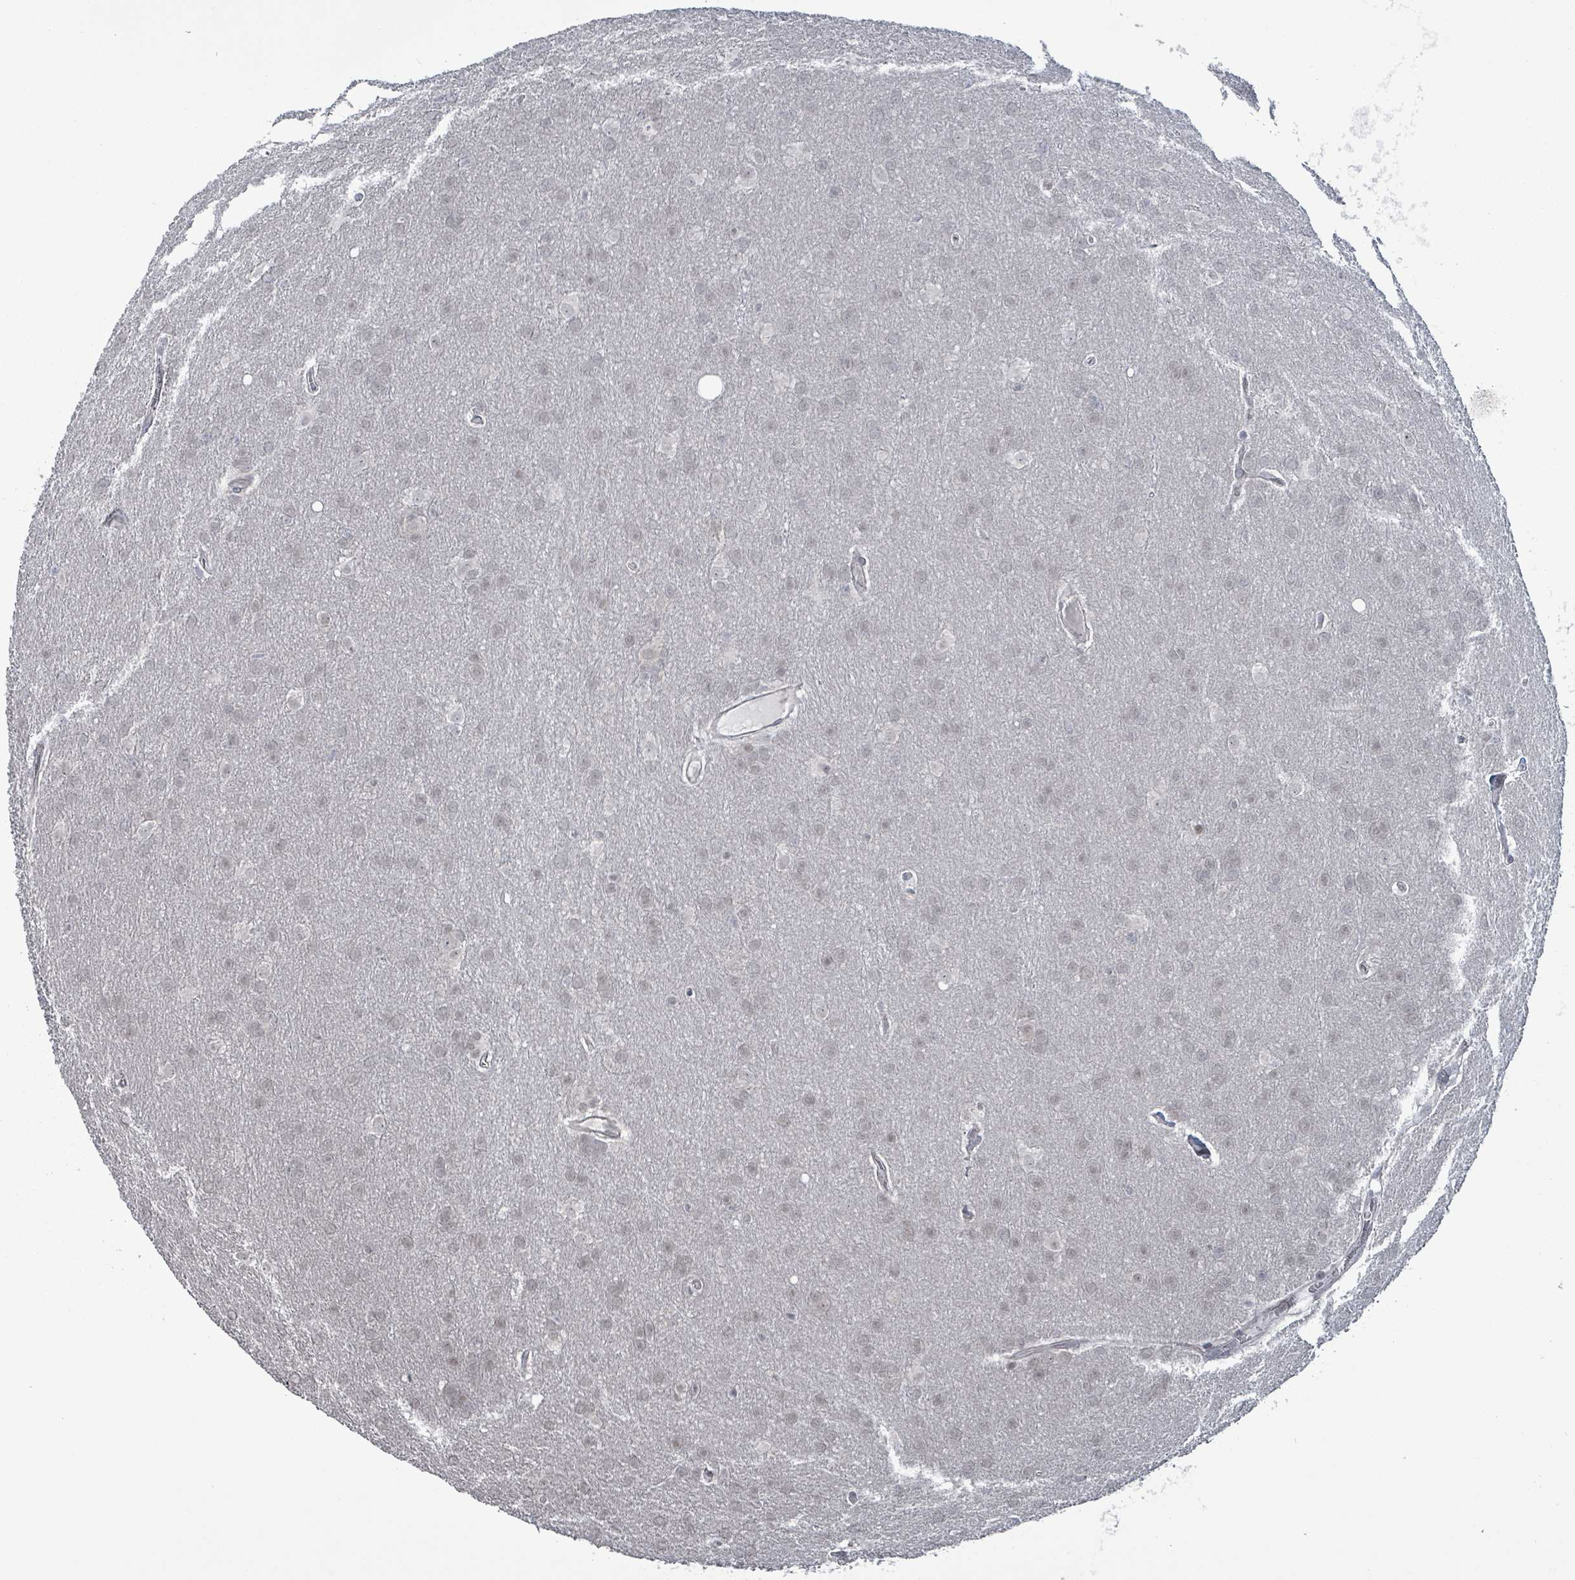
{"staining": {"intensity": "weak", "quantity": "25%-75%", "location": "nuclear"}, "tissue": "glioma", "cell_type": "Tumor cells", "image_type": "cancer", "snomed": [{"axis": "morphology", "description": "Glioma, malignant, Low grade"}, {"axis": "topography", "description": "Brain"}], "caption": "Brown immunohistochemical staining in glioma demonstrates weak nuclear positivity in about 25%-75% of tumor cells.", "gene": "BIVM", "patient": {"sex": "female", "age": 32}}